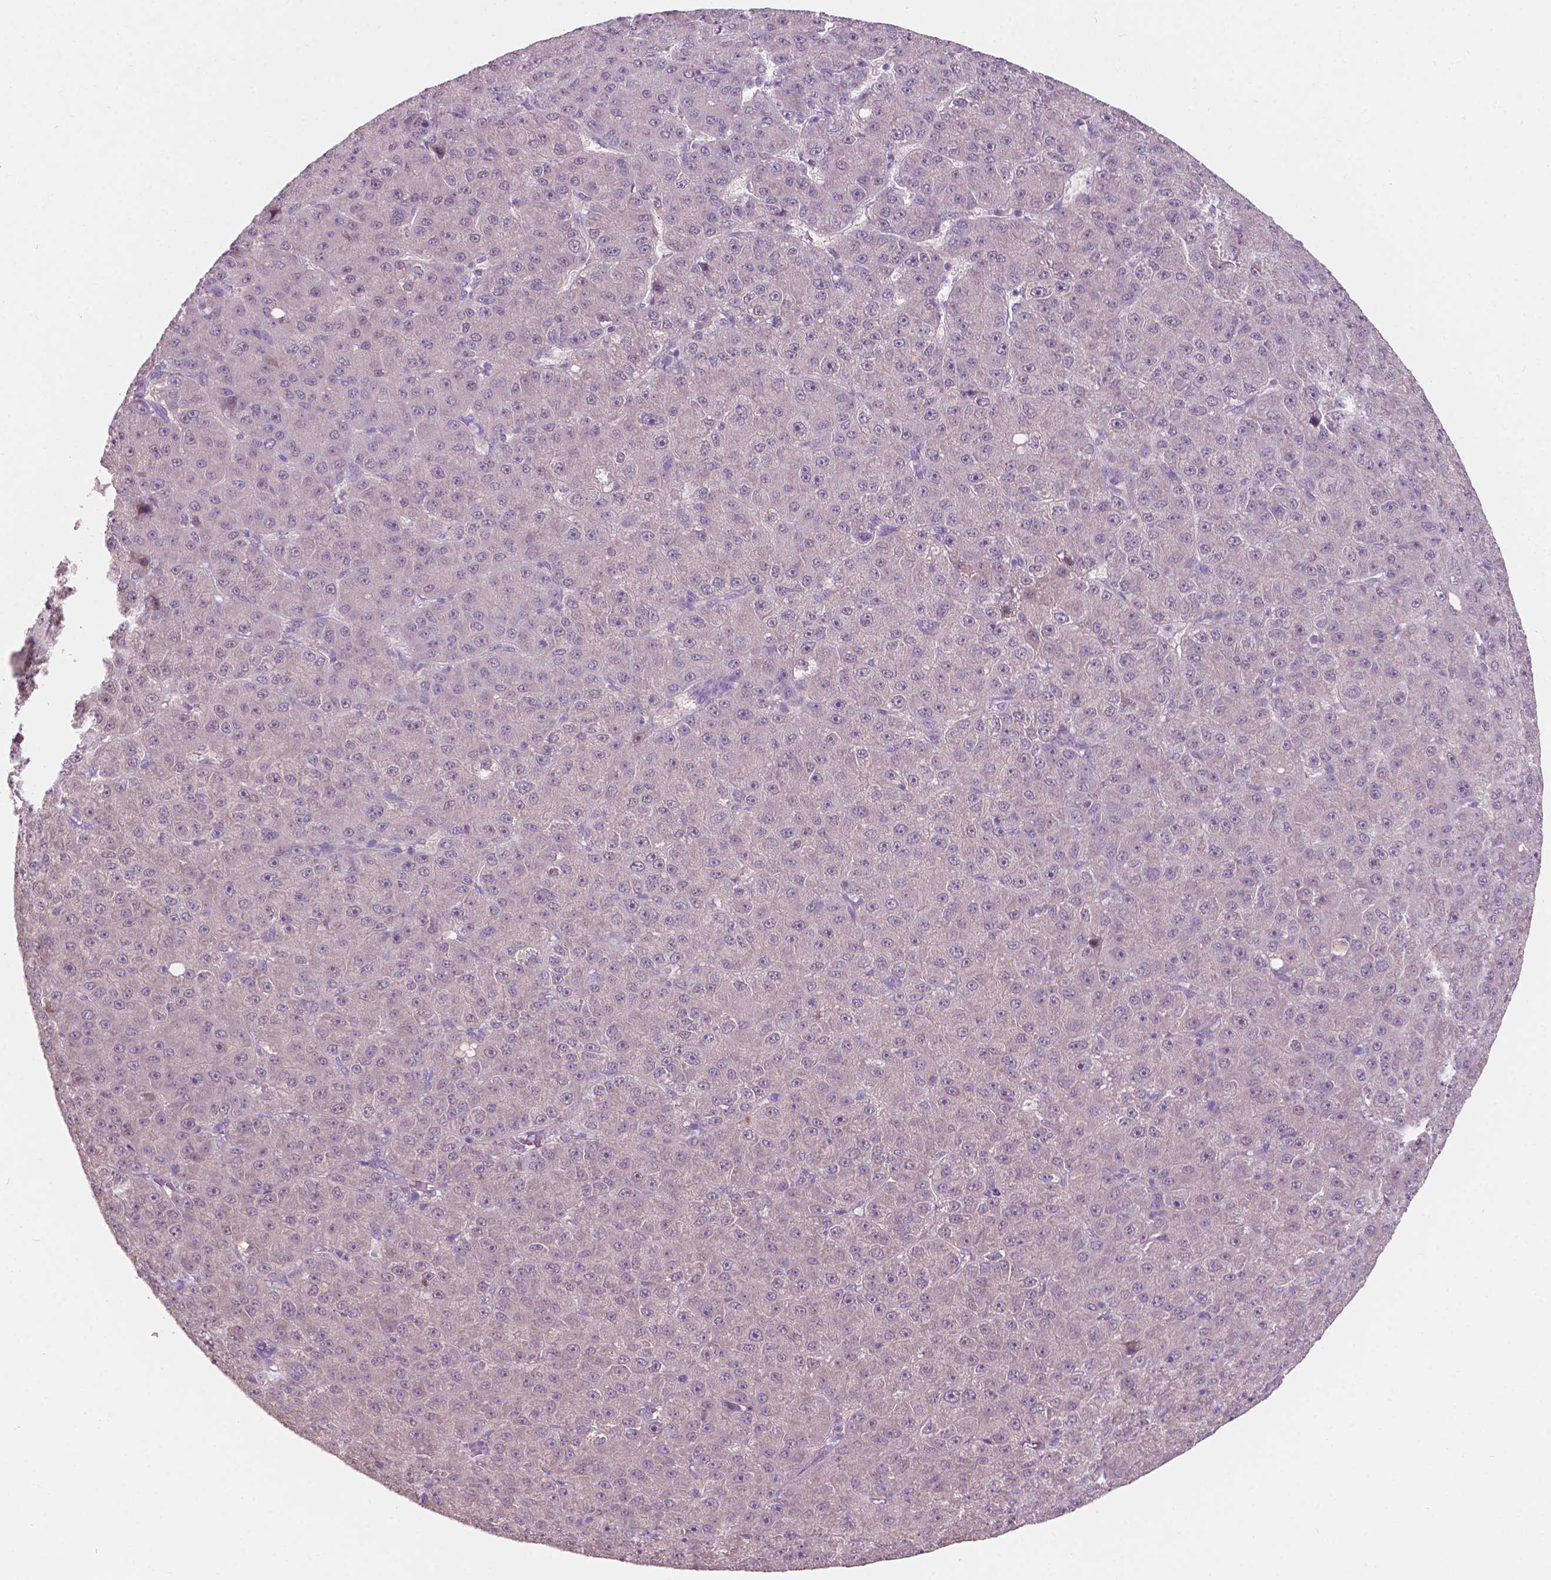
{"staining": {"intensity": "negative", "quantity": "none", "location": "none"}, "tissue": "liver cancer", "cell_type": "Tumor cells", "image_type": "cancer", "snomed": [{"axis": "morphology", "description": "Carcinoma, Hepatocellular, NOS"}, {"axis": "topography", "description": "Liver"}], "caption": "Immunohistochemistry (IHC) of human liver cancer shows no positivity in tumor cells. (Stains: DAB IHC with hematoxylin counter stain, Microscopy: brightfield microscopy at high magnification).", "gene": "TM6SF2", "patient": {"sex": "male", "age": 67}}